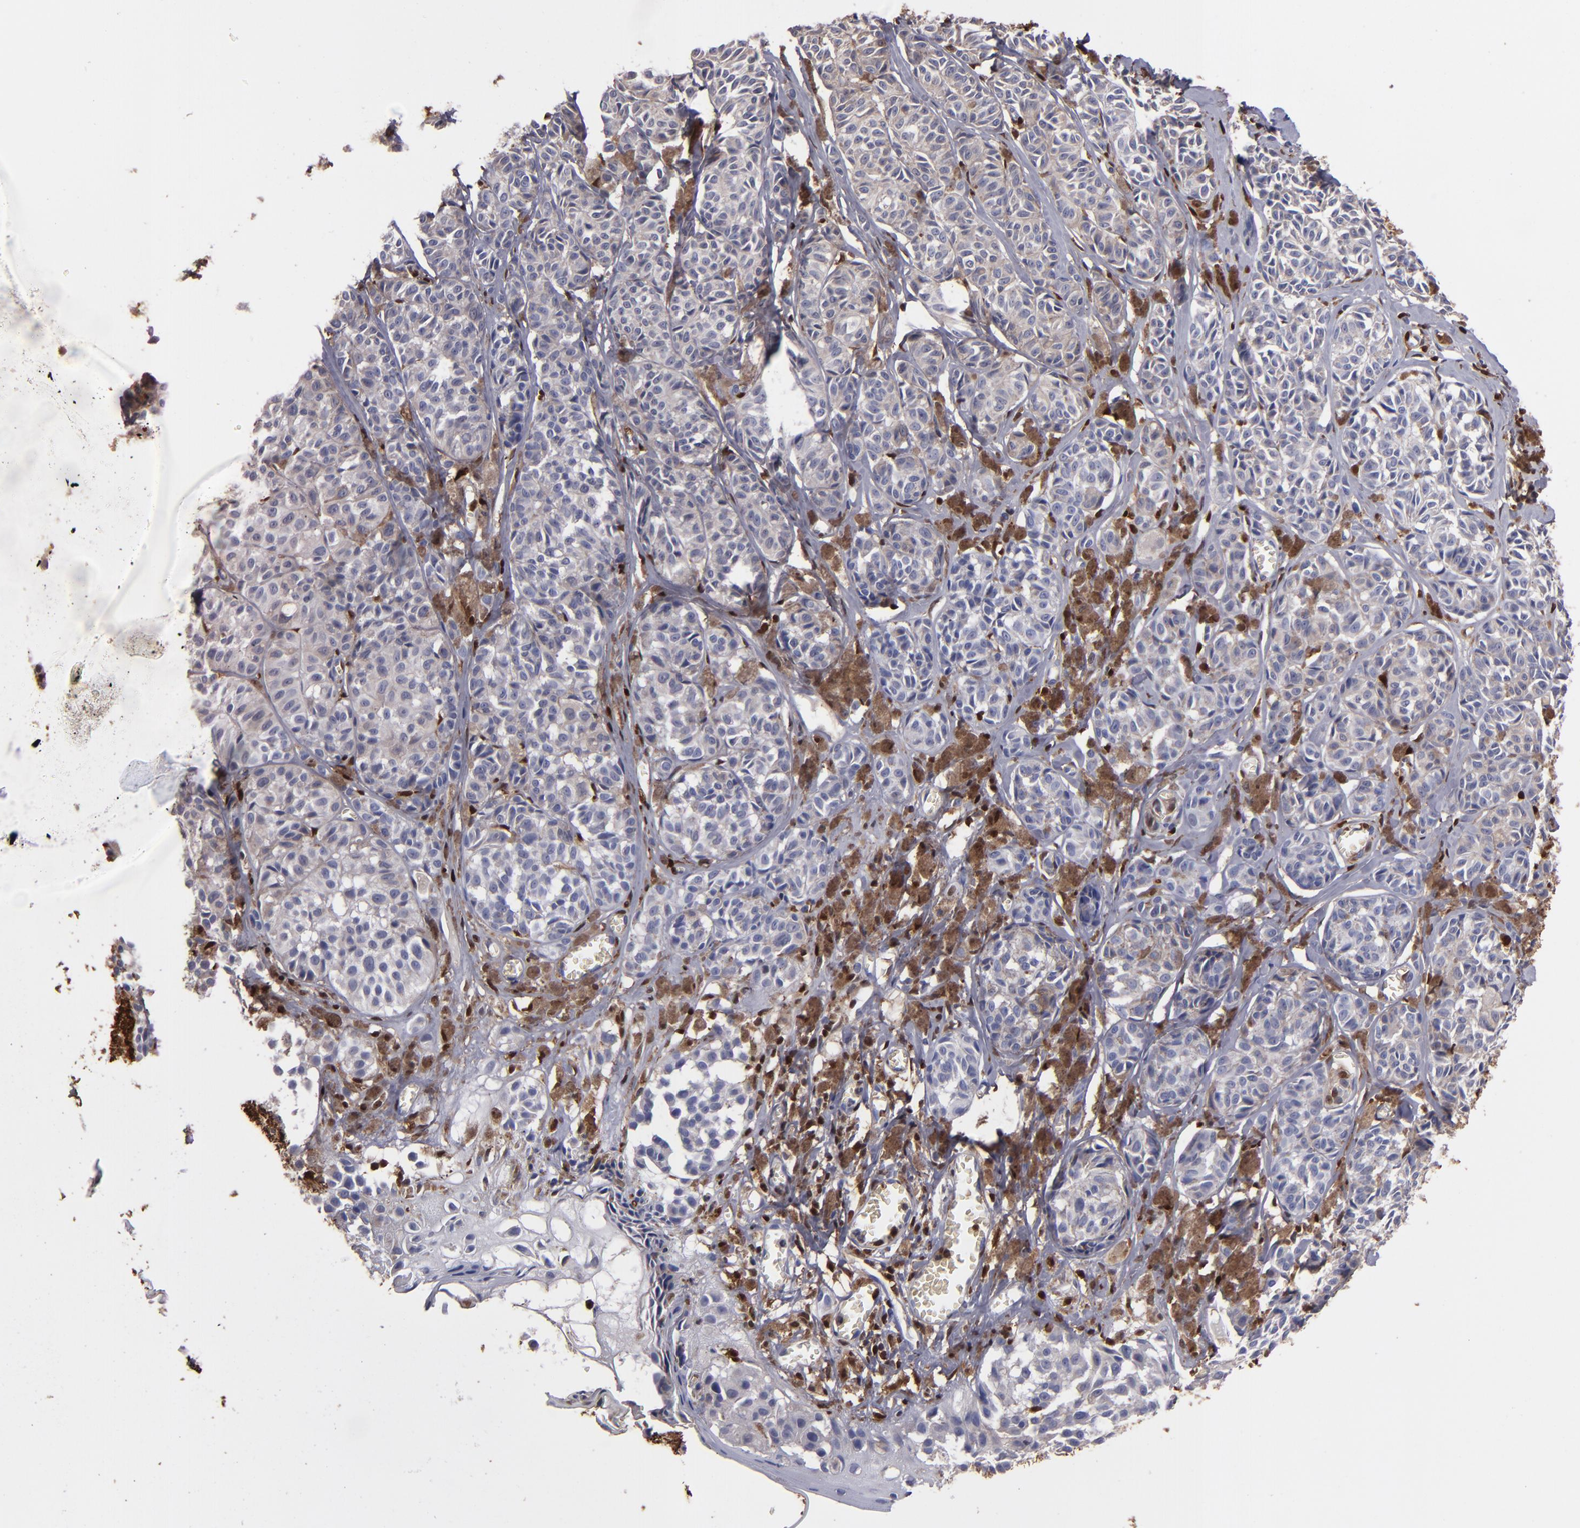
{"staining": {"intensity": "weak", "quantity": "25%-75%", "location": "cytoplasmic/membranous"}, "tissue": "melanoma", "cell_type": "Tumor cells", "image_type": "cancer", "snomed": [{"axis": "morphology", "description": "Malignant melanoma, NOS"}, {"axis": "topography", "description": "Skin"}], "caption": "Malignant melanoma stained with a brown dye shows weak cytoplasmic/membranous positive staining in about 25%-75% of tumor cells.", "gene": "S100A4", "patient": {"sex": "male", "age": 76}}